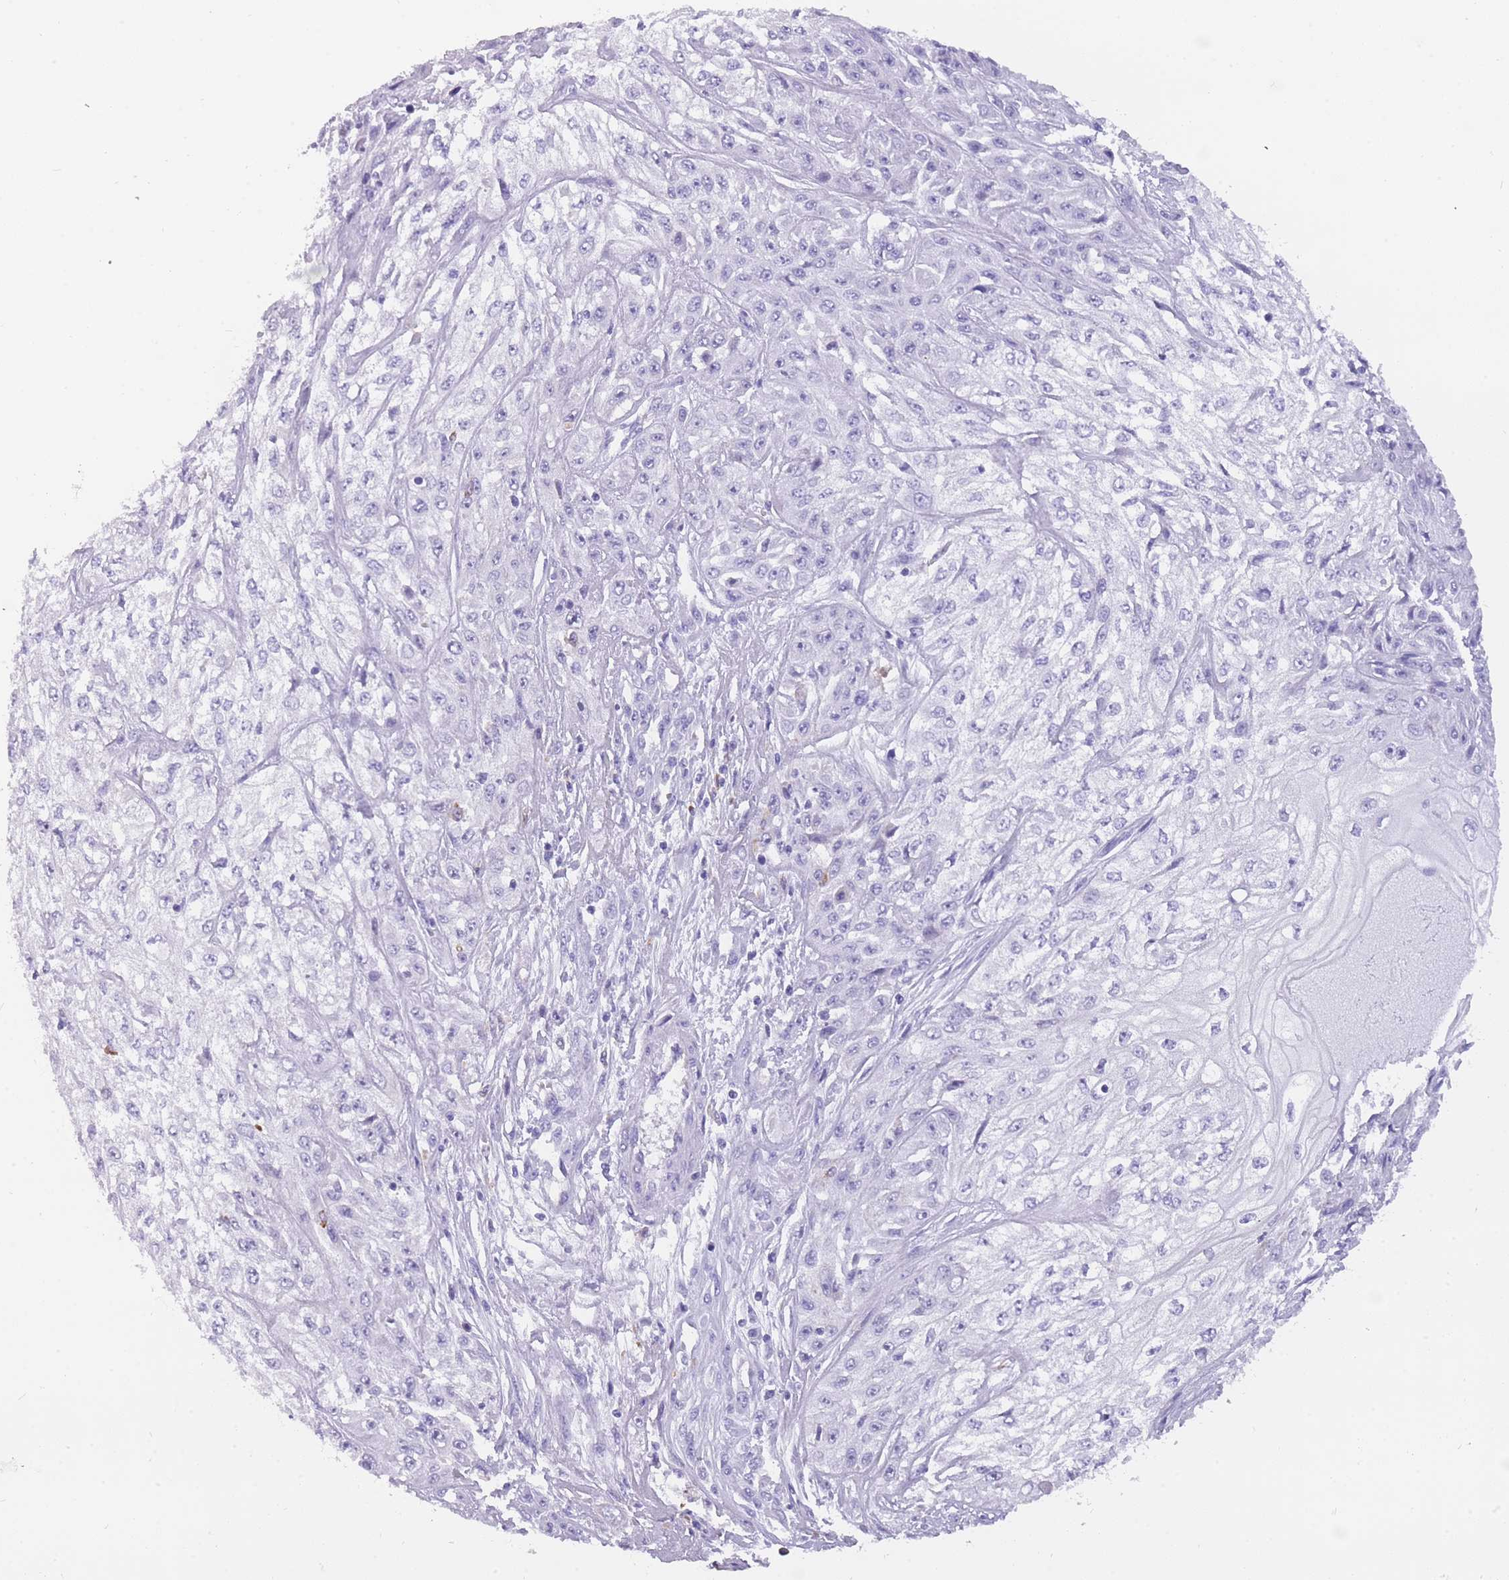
{"staining": {"intensity": "negative", "quantity": "none", "location": "none"}, "tissue": "skin cancer", "cell_type": "Tumor cells", "image_type": "cancer", "snomed": [{"axis": "morphology", "description": "Squamous cell carcinoma, NOS"}, {"axis": "morphology", "description": "Squamous cell carcinoma, metastatic, NOS"}, {"axis": "topography", "description": "Skin"}, {"axis": "topography", "description": "Lymph node"}], "caption": "Tumor cells show no significant protein expression in squamous cell carcinoma (skin).", "gene": "ZNF662", "patient": {"sex": "male", "age": 75}}